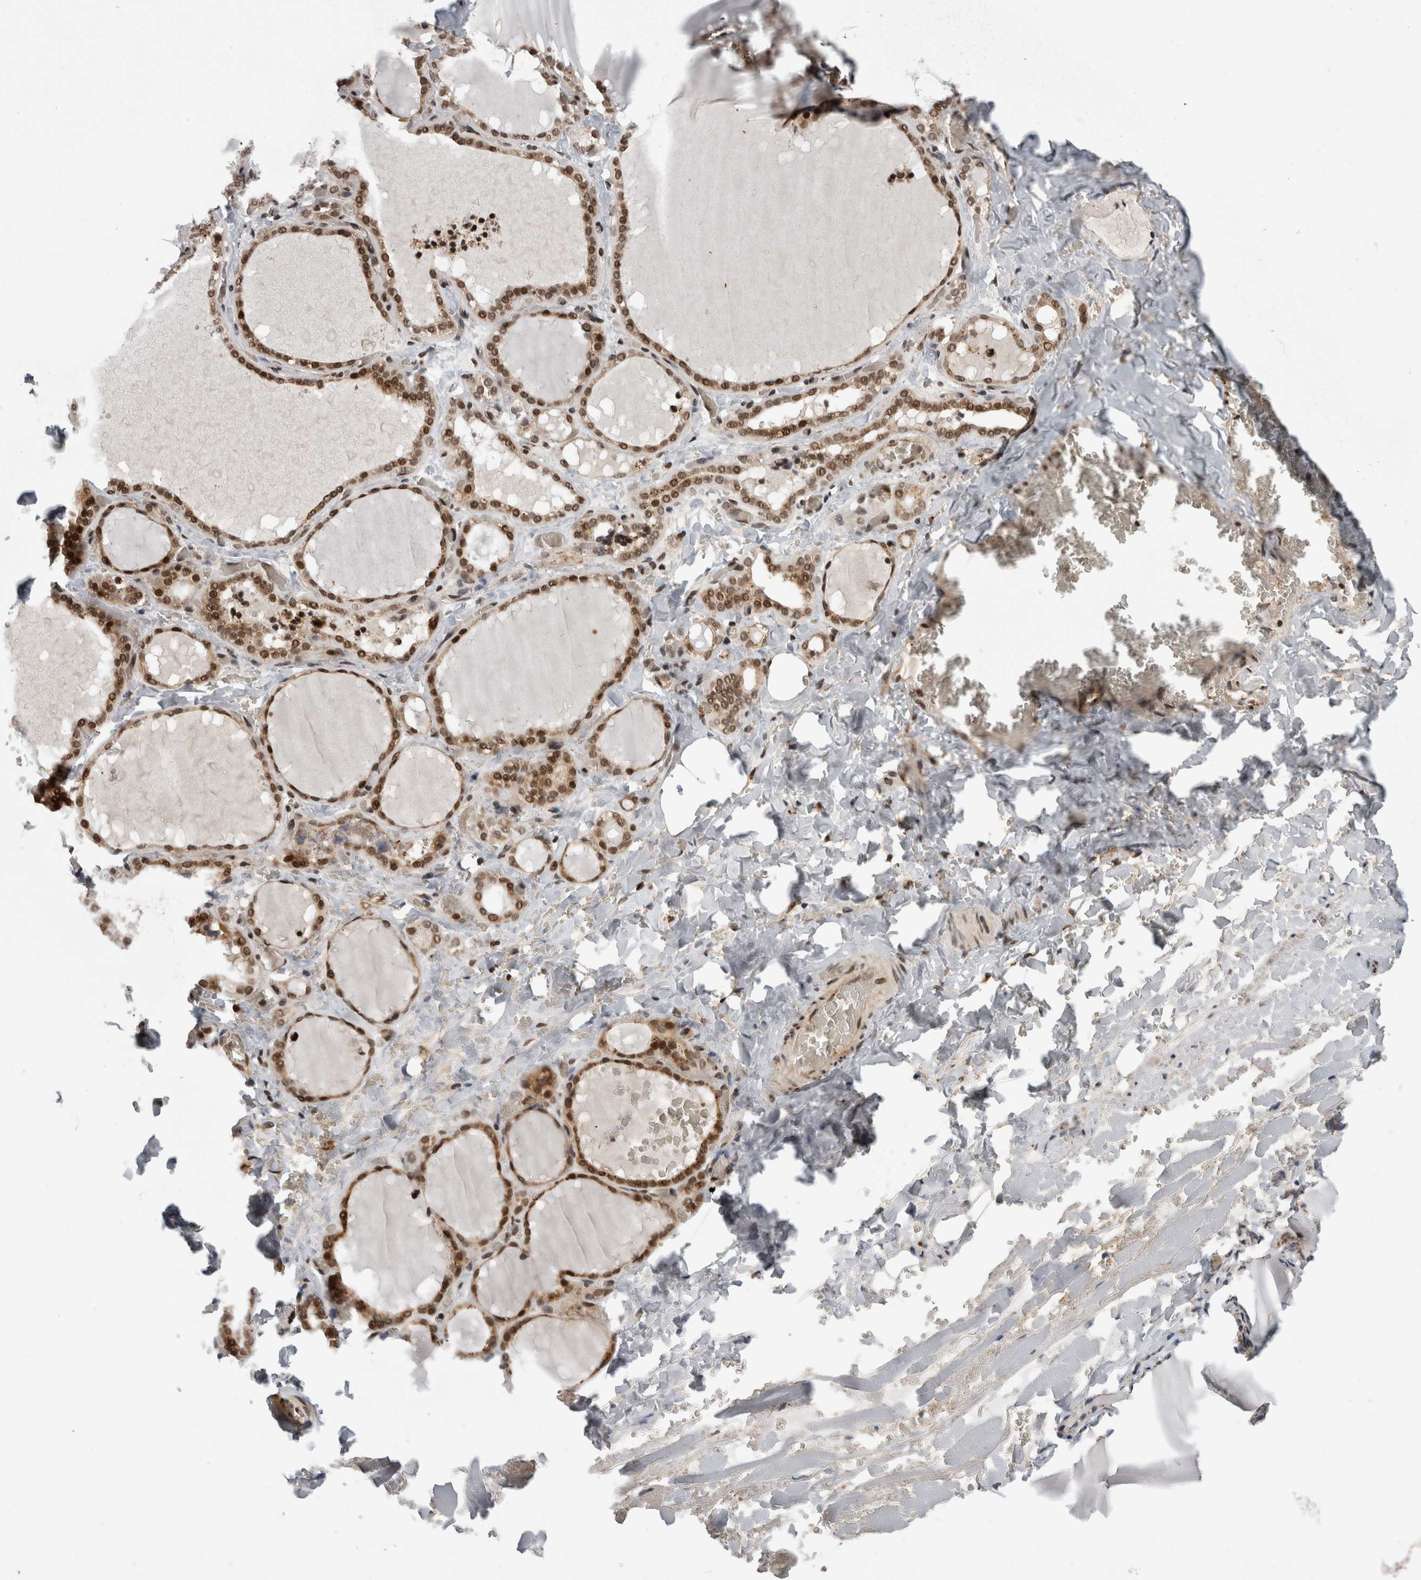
{"staining": {"intensity": "strong", "quantity": ">75%", "location": "nuclear"}, "tissue": "thyroid gland", "cell_type": "Glandular cells", "image_type": "normal", "snomed": [{"axis": "morphology", "description": "Normal tissue, NOS"}, {"axis": "topography", "description": "Thyroid gland"}], "caption": "Immunohistochemical staining of normal thyroid gland demonstrates high levels of strong nuclear expression in approximately >75% of glandular cells. (DAB IHC with brightfield microscopy, high magnification).", "gene": "CPSF2", "patient": {"sex": "female", "age": 22}}